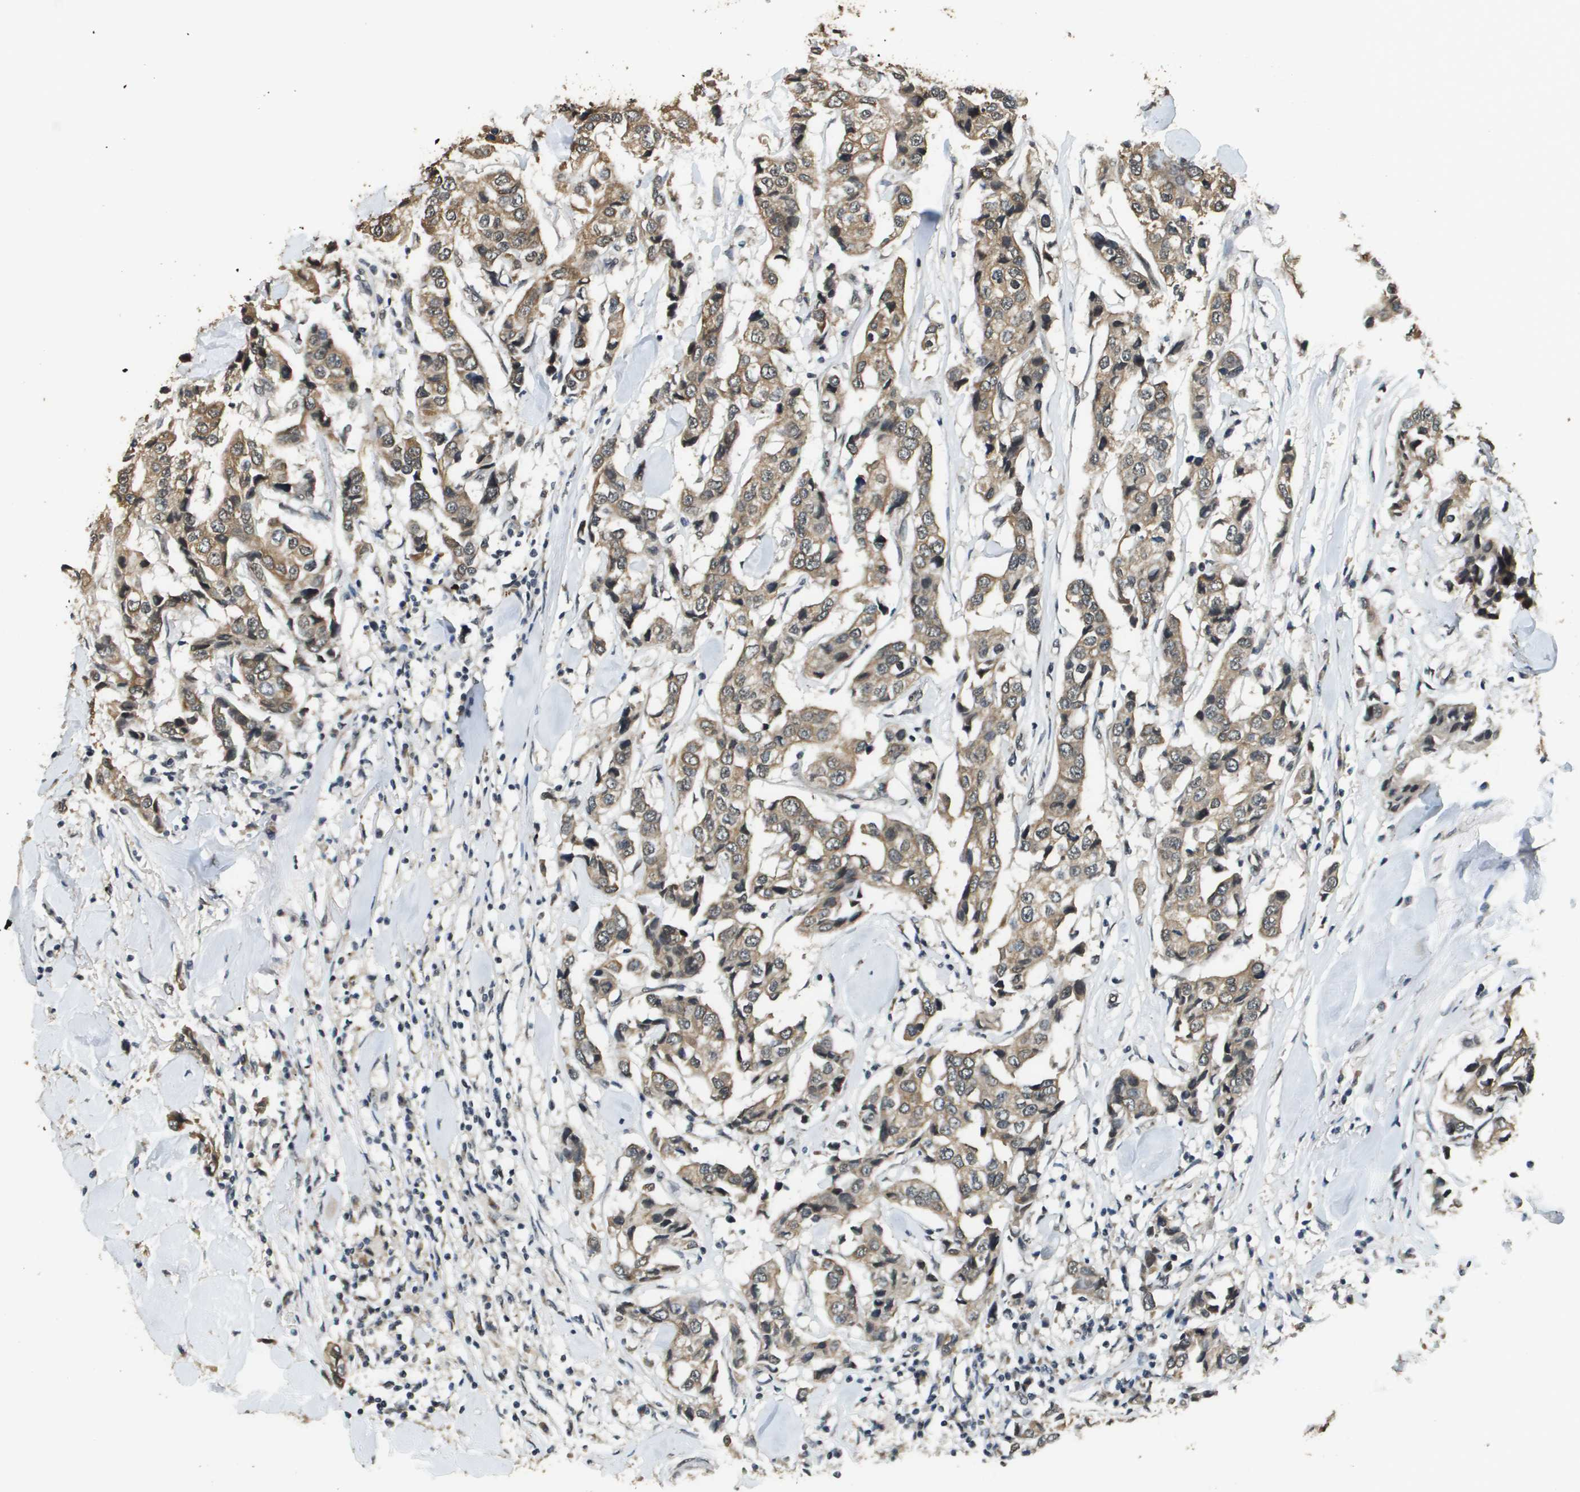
{"staining": {"intensity": "moderate", "quantity": ">75%", "location": "cytoplasmic/membranous"}, "tissue": "breast cancer", "cell_type": "Tumor cells", "image_type": "cancer", "snomed": [{"axis": "morphology", "description": "Duct carcinoma"}, {"axis": "topography", "description": "Breast"}], "caption": "Breast infiltrating ductal carcinoma tissue demonstrates moderate cytoplasmic/membranous staining in approximately >75% of tumor cells", "gene": "FANCC", "patient": {"sex": "female", "age": 80}}